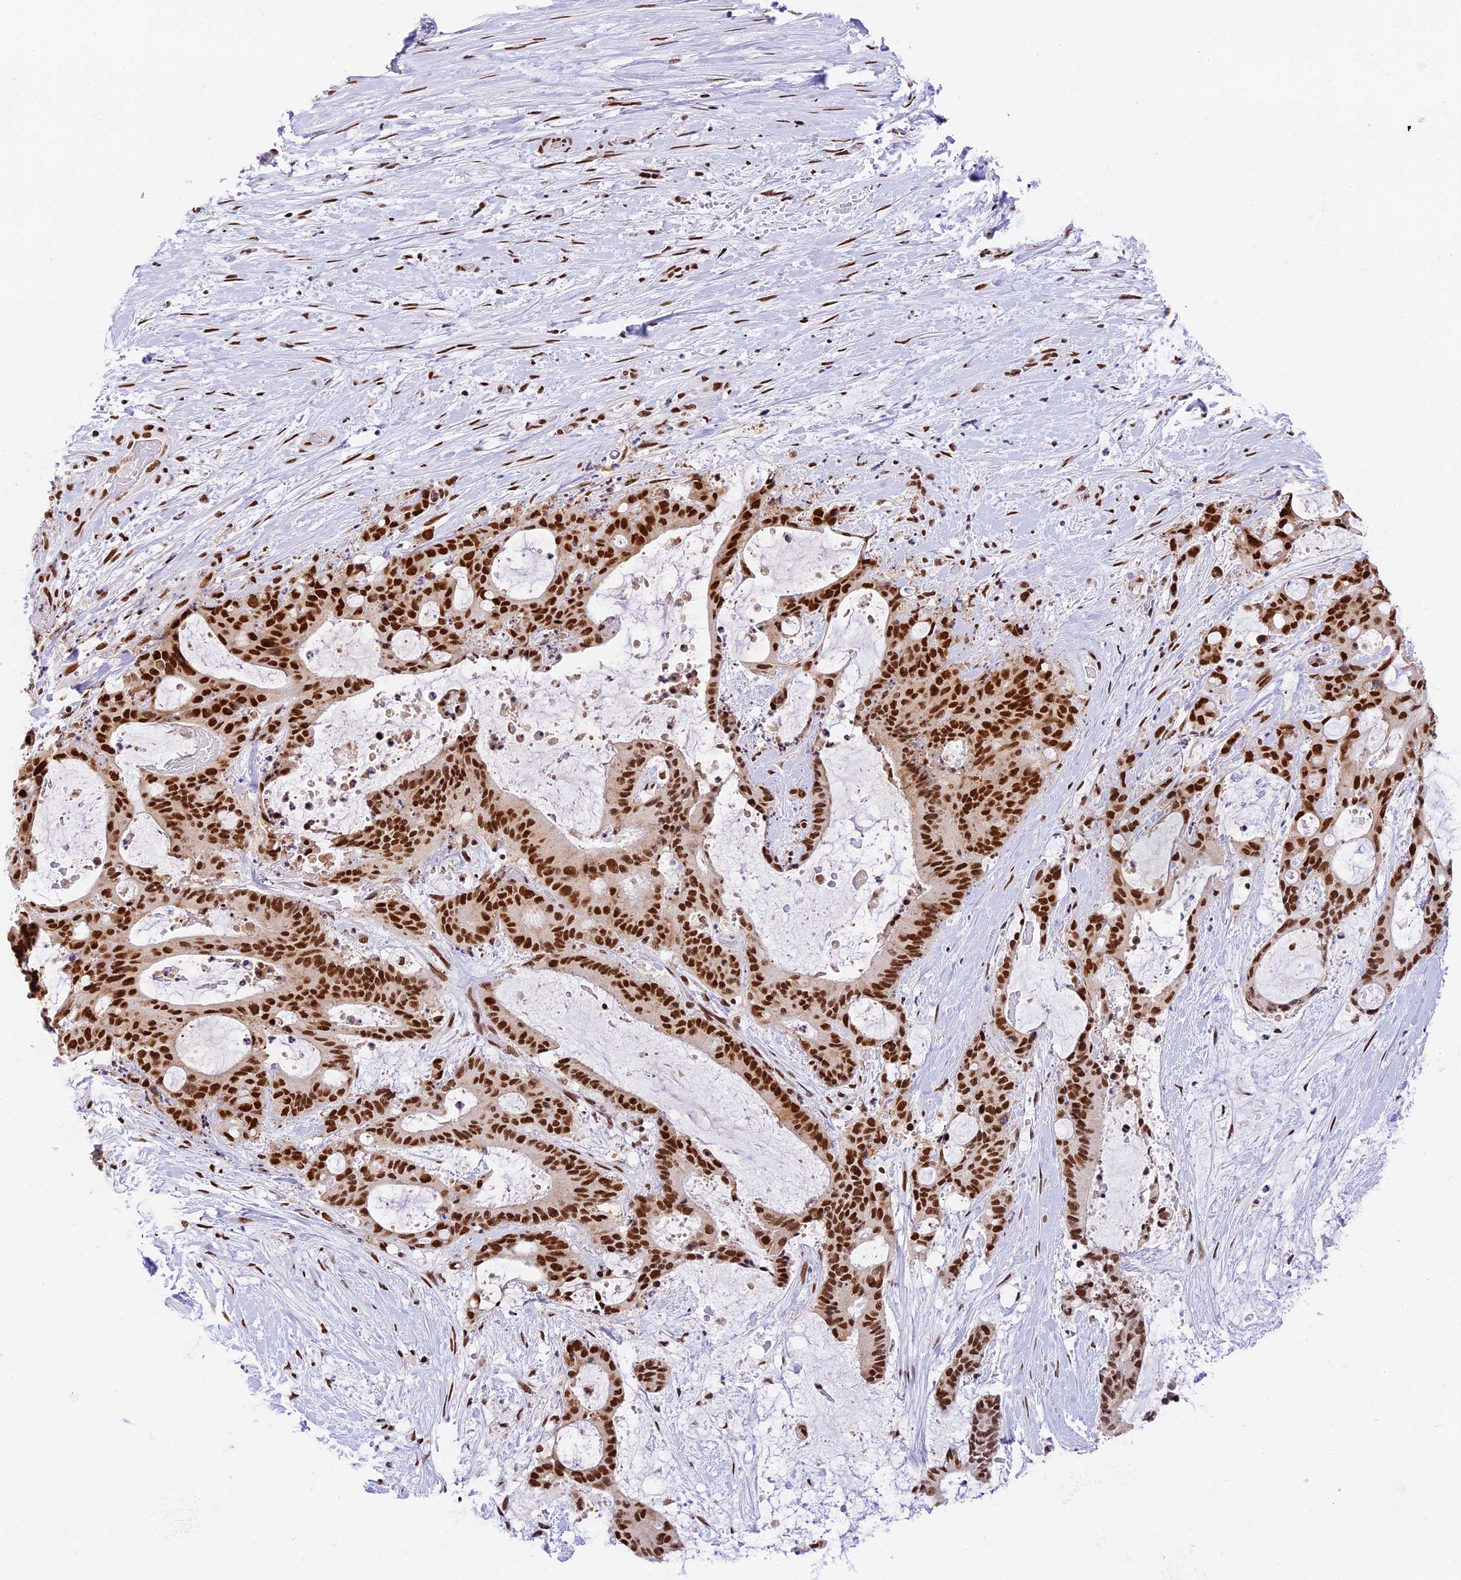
{"staining": {"intensity": "strong", "quantity": ">75%", "location": "nuclear"}, "tissue": "liver cancer", "cell_type": "Tumor cells", "image_type": "cancer", "snomed": [{"axis": "morphology", "description": "Normal tissue, NOS"}, {"axis": "morphology", "description": "Cholangiocarcinoma"}, {"axis": "topography", "description": "Liver"}, {"axis": "topography", "description": "Peripheral nerve tissue"}], "caption": "An IHC photomicrograph of neoplastic tissue is shown. Protein staining in brown labels strong nuclear positivity in cholangiocarcinoma (liver) within tumor cells.", "gene": "SBNO1", "patient": {"sex": "female", "age": 73}}